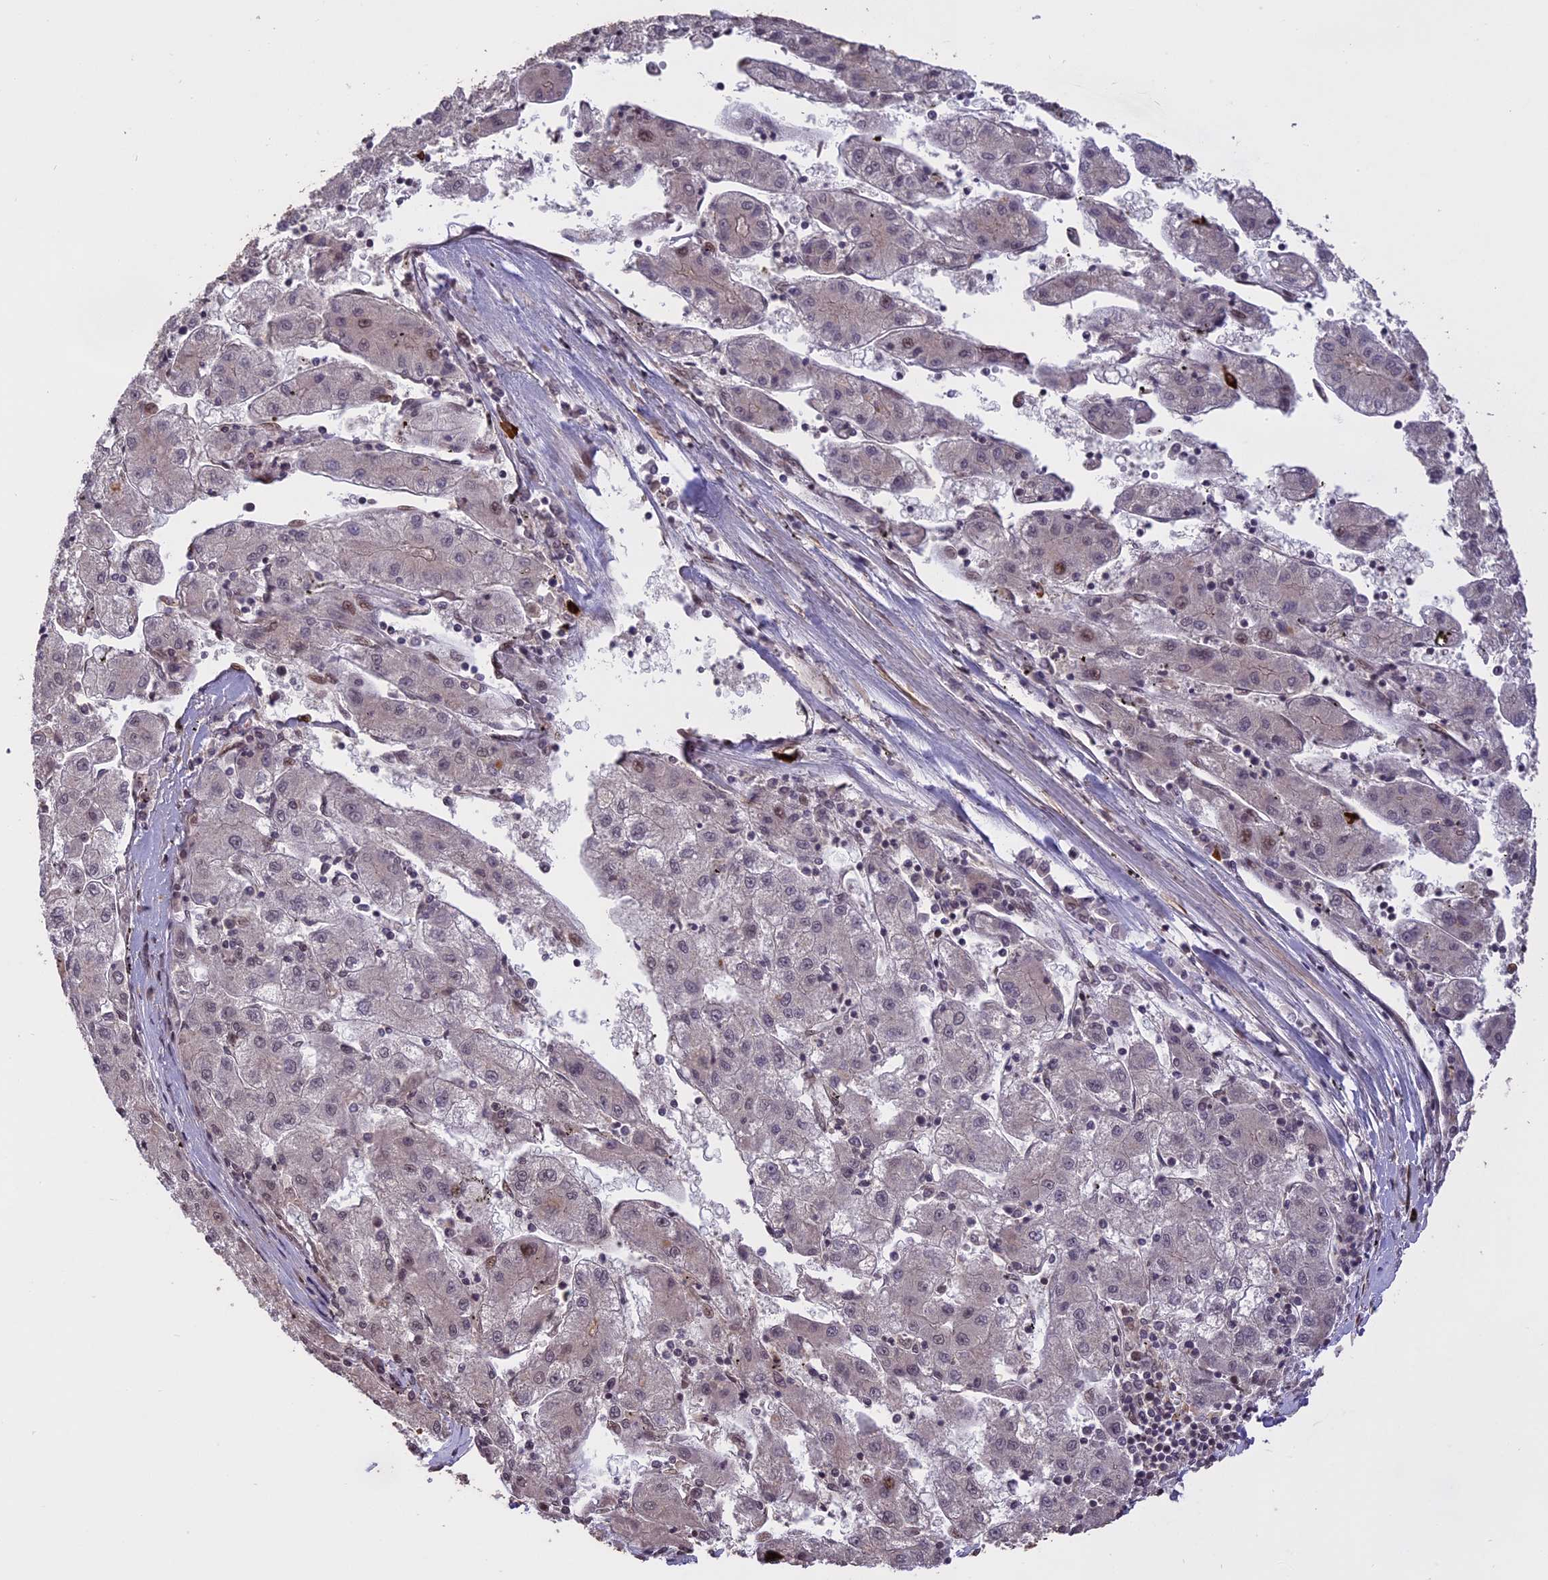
{"staining": {"intensity": "moderate", "quantity": "<25%", "location": "nuclear"}, "tissue": "liver cancer", "cell_type": "Tumor cells", "image_type": "cancer", "snomed": [{"axis": "morphology", "description": "Carcinoma, Hepatocellular, NOS"}, {"axis": "topography", "description": "Liver"}], "caption": "DAB immunohistochemical staining of liver hepatocellular carcinoma displays moderate nuclear protein positivity in about <25% of tumor cells. The staining is performed using DAB (3,3'-diaminobenzidine) brown chromogen to label protein expression. The nuclei are counter-stained blue using hematoxylin.", "gene": "PRELID2", "patient": {"sex": "male", "age": 72}}